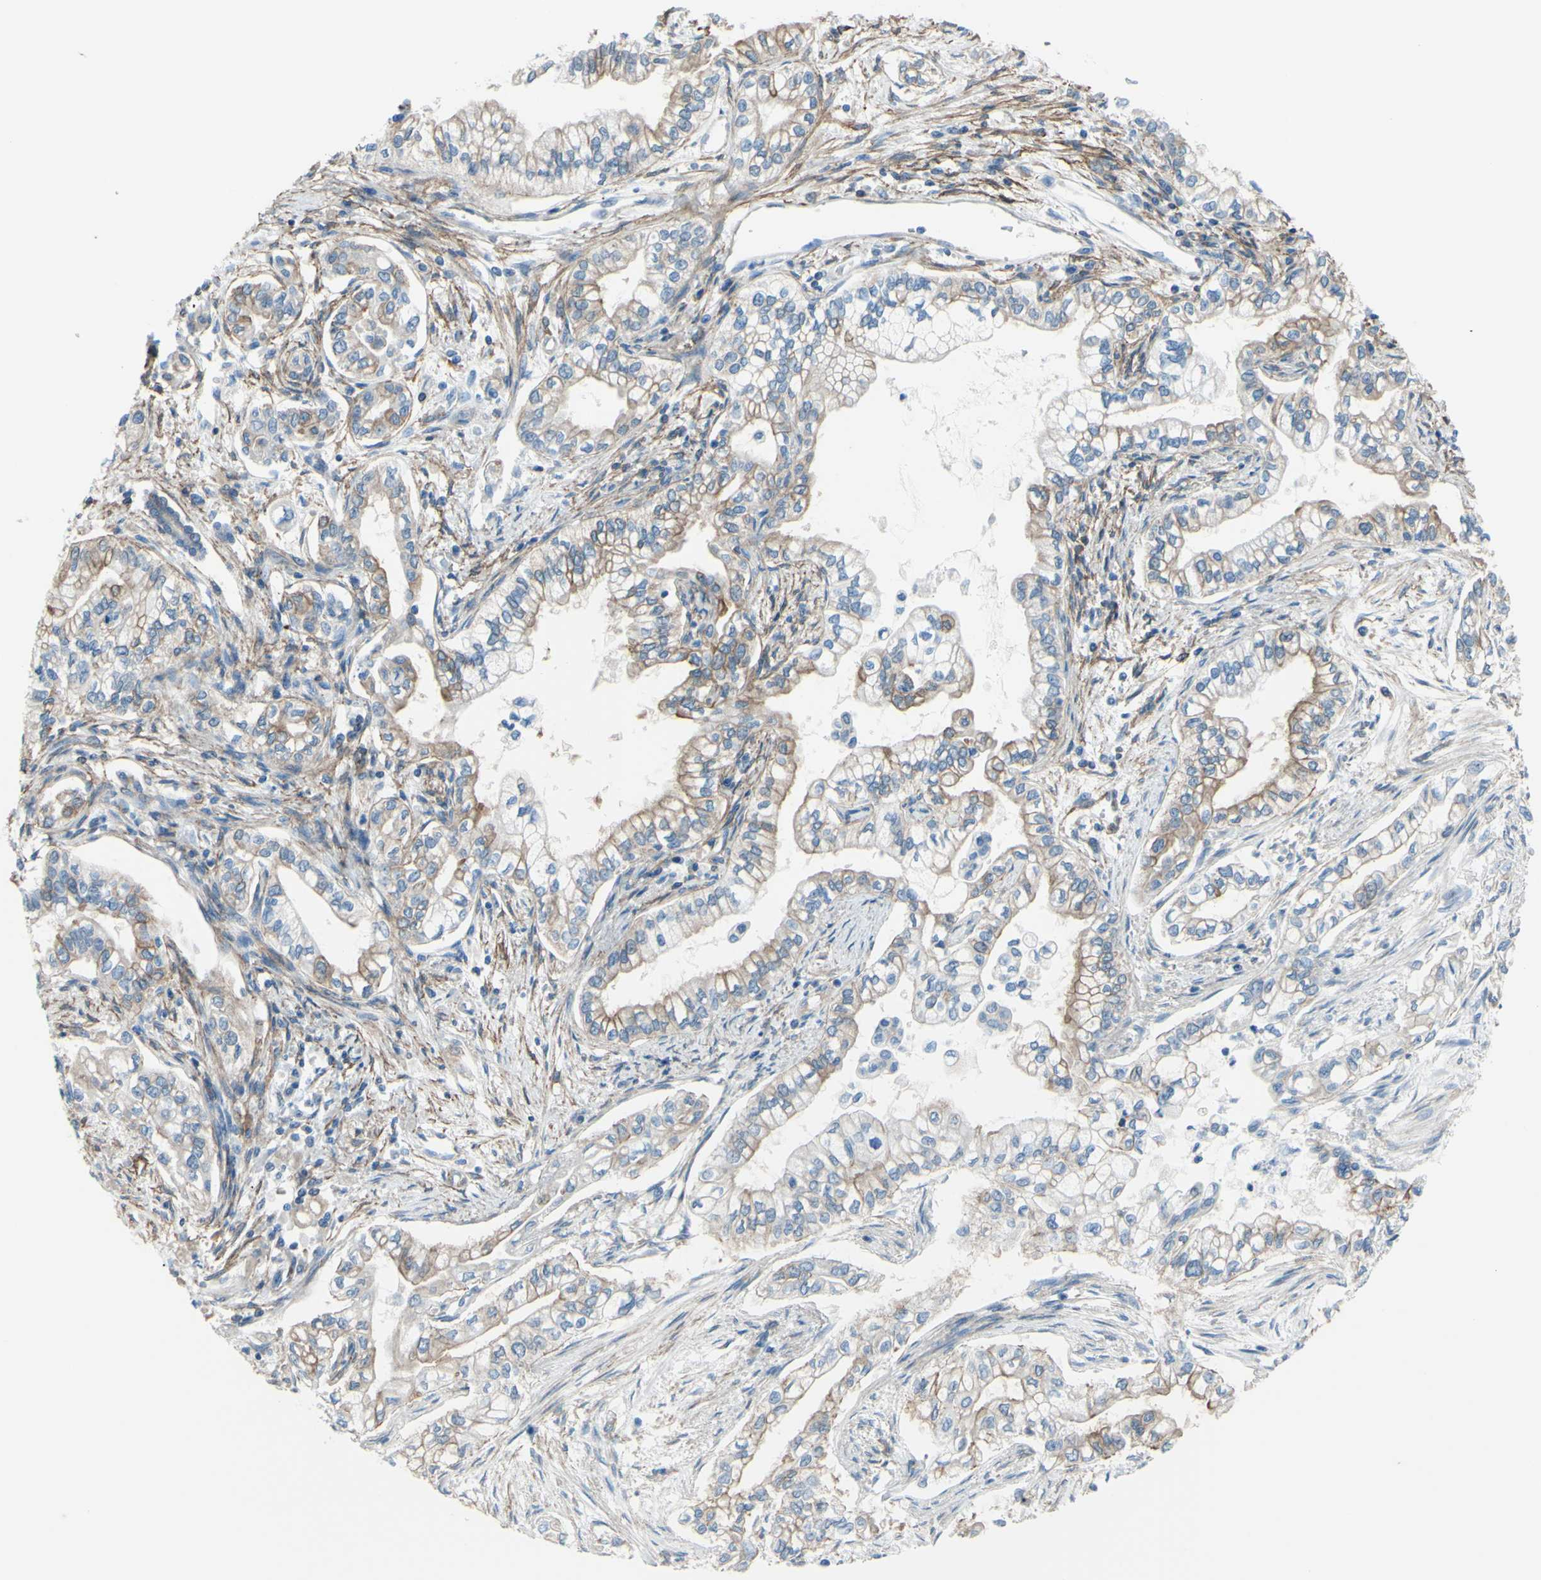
{"staining": {"intensity": "weak", "quantity": ">75%", "location": "cytoplasmic/membranous"}, "tissue": "pancreatic cancer", "cell_type": "Tumor cells", "image_type": "cancer", "snomed": [{"axis": "morphology", "description": "Normal tissue, NOS"}, {"axis": "topography", "description": "Pancreas"}], "caption": "Protein analysis of pancreatic cancer tissue shows weak cytoplasmic/membranous positivity in approximately >75% of tumor cells.", "gene": "ADD1", "patient": {"sex": "male", "age": 42}}